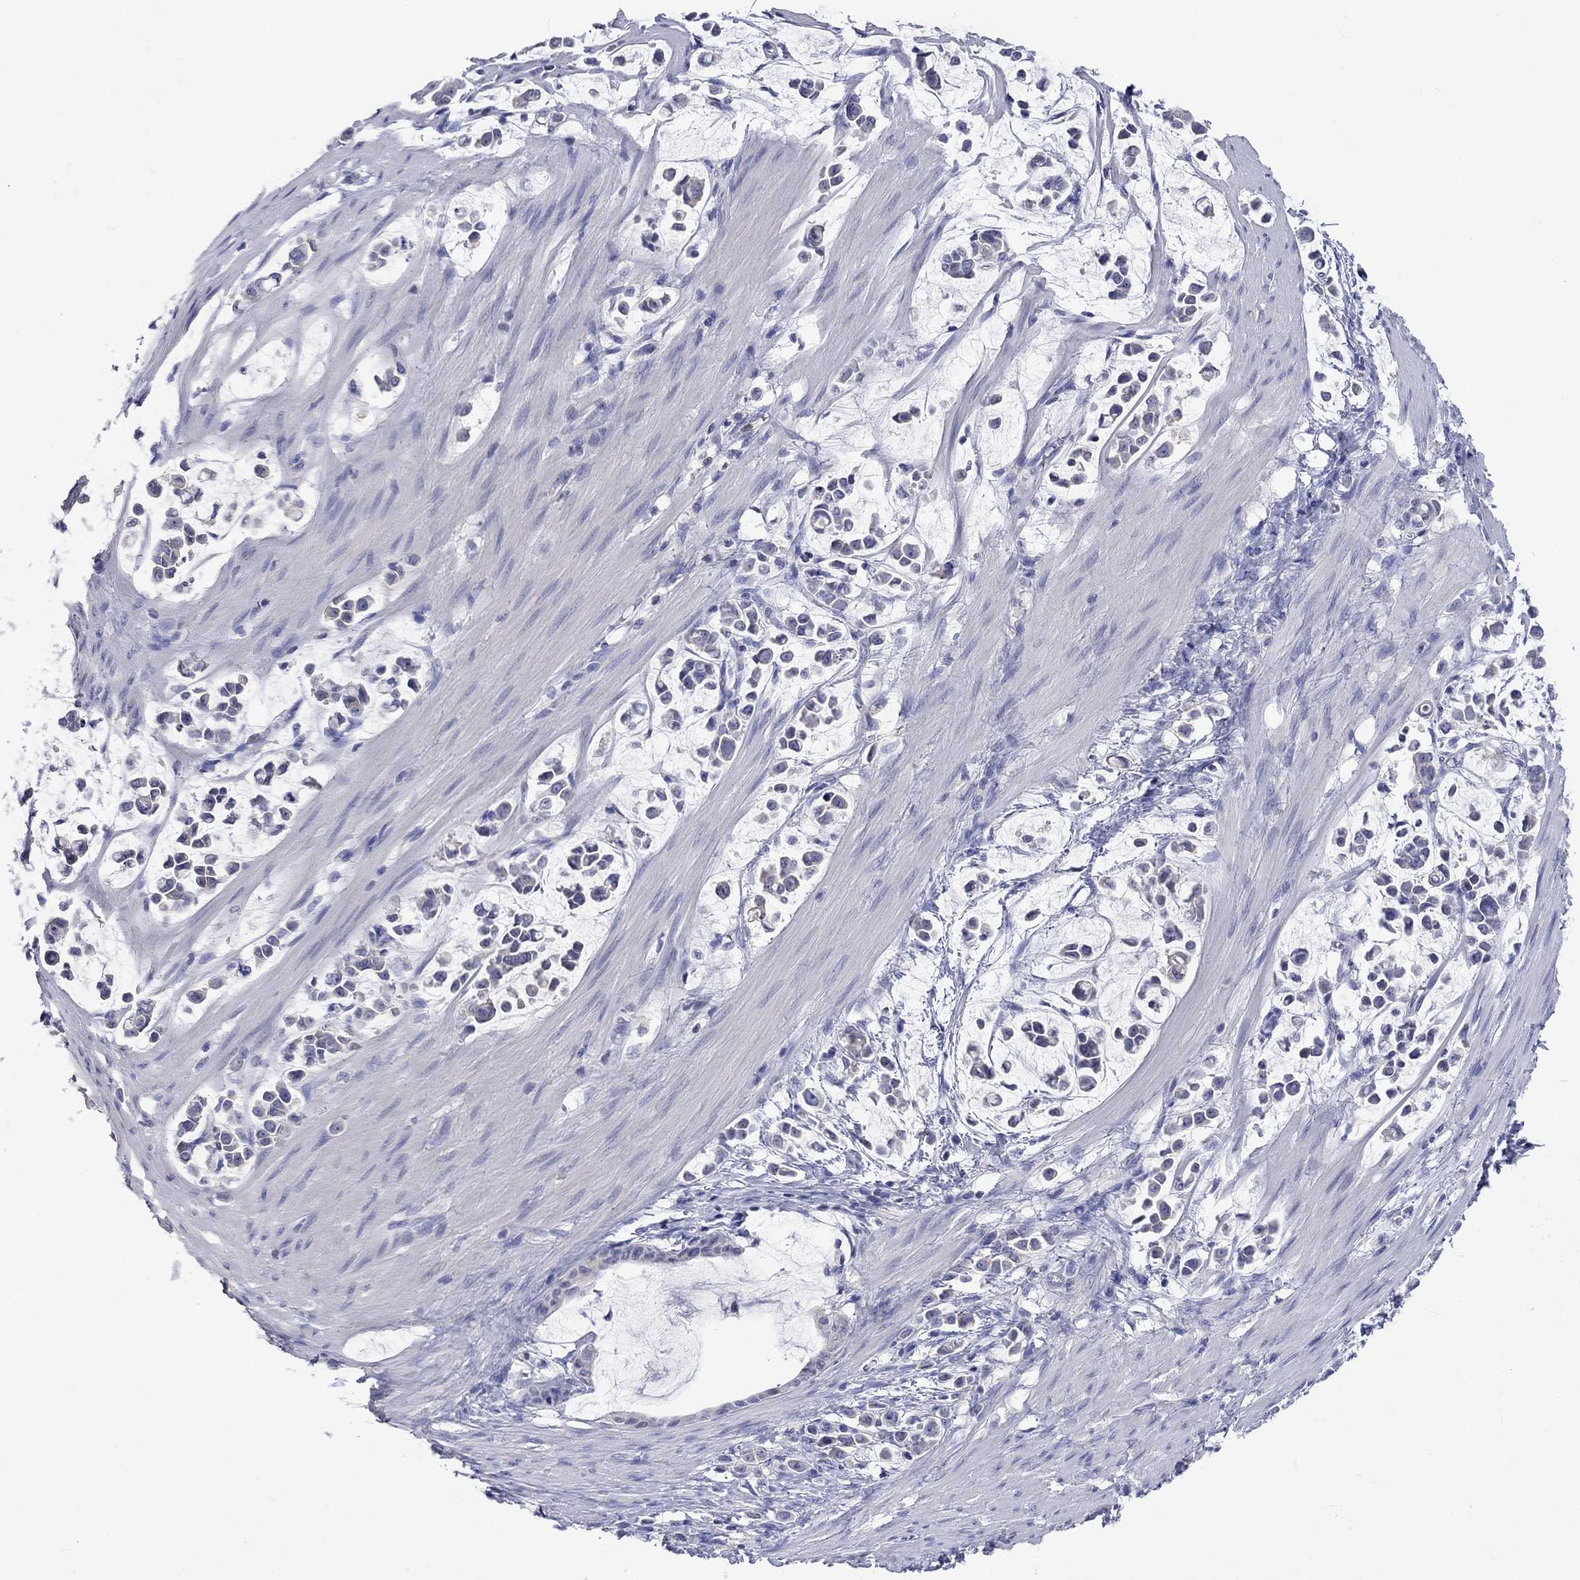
{"staining": {"intensity": "negative", "quantity": "none", "location": "none"}, "tissue": "stomach cancer", "cell_type": "Tumor cells", "image_type": "cancer", "snomed": [{"axis": "morphology", "description": "Adenocarcinoma, NOS"}, {"axis": "topography", "description": "Stomach"}], "caption": "Immunohistochemistry (IHC) histopathology image of stomach cancer stained for a protein (brown), which exhibits no positivity in tumor cells.", "gene": "LRFN4", "patient": {"sex": "male", "age": 82}}